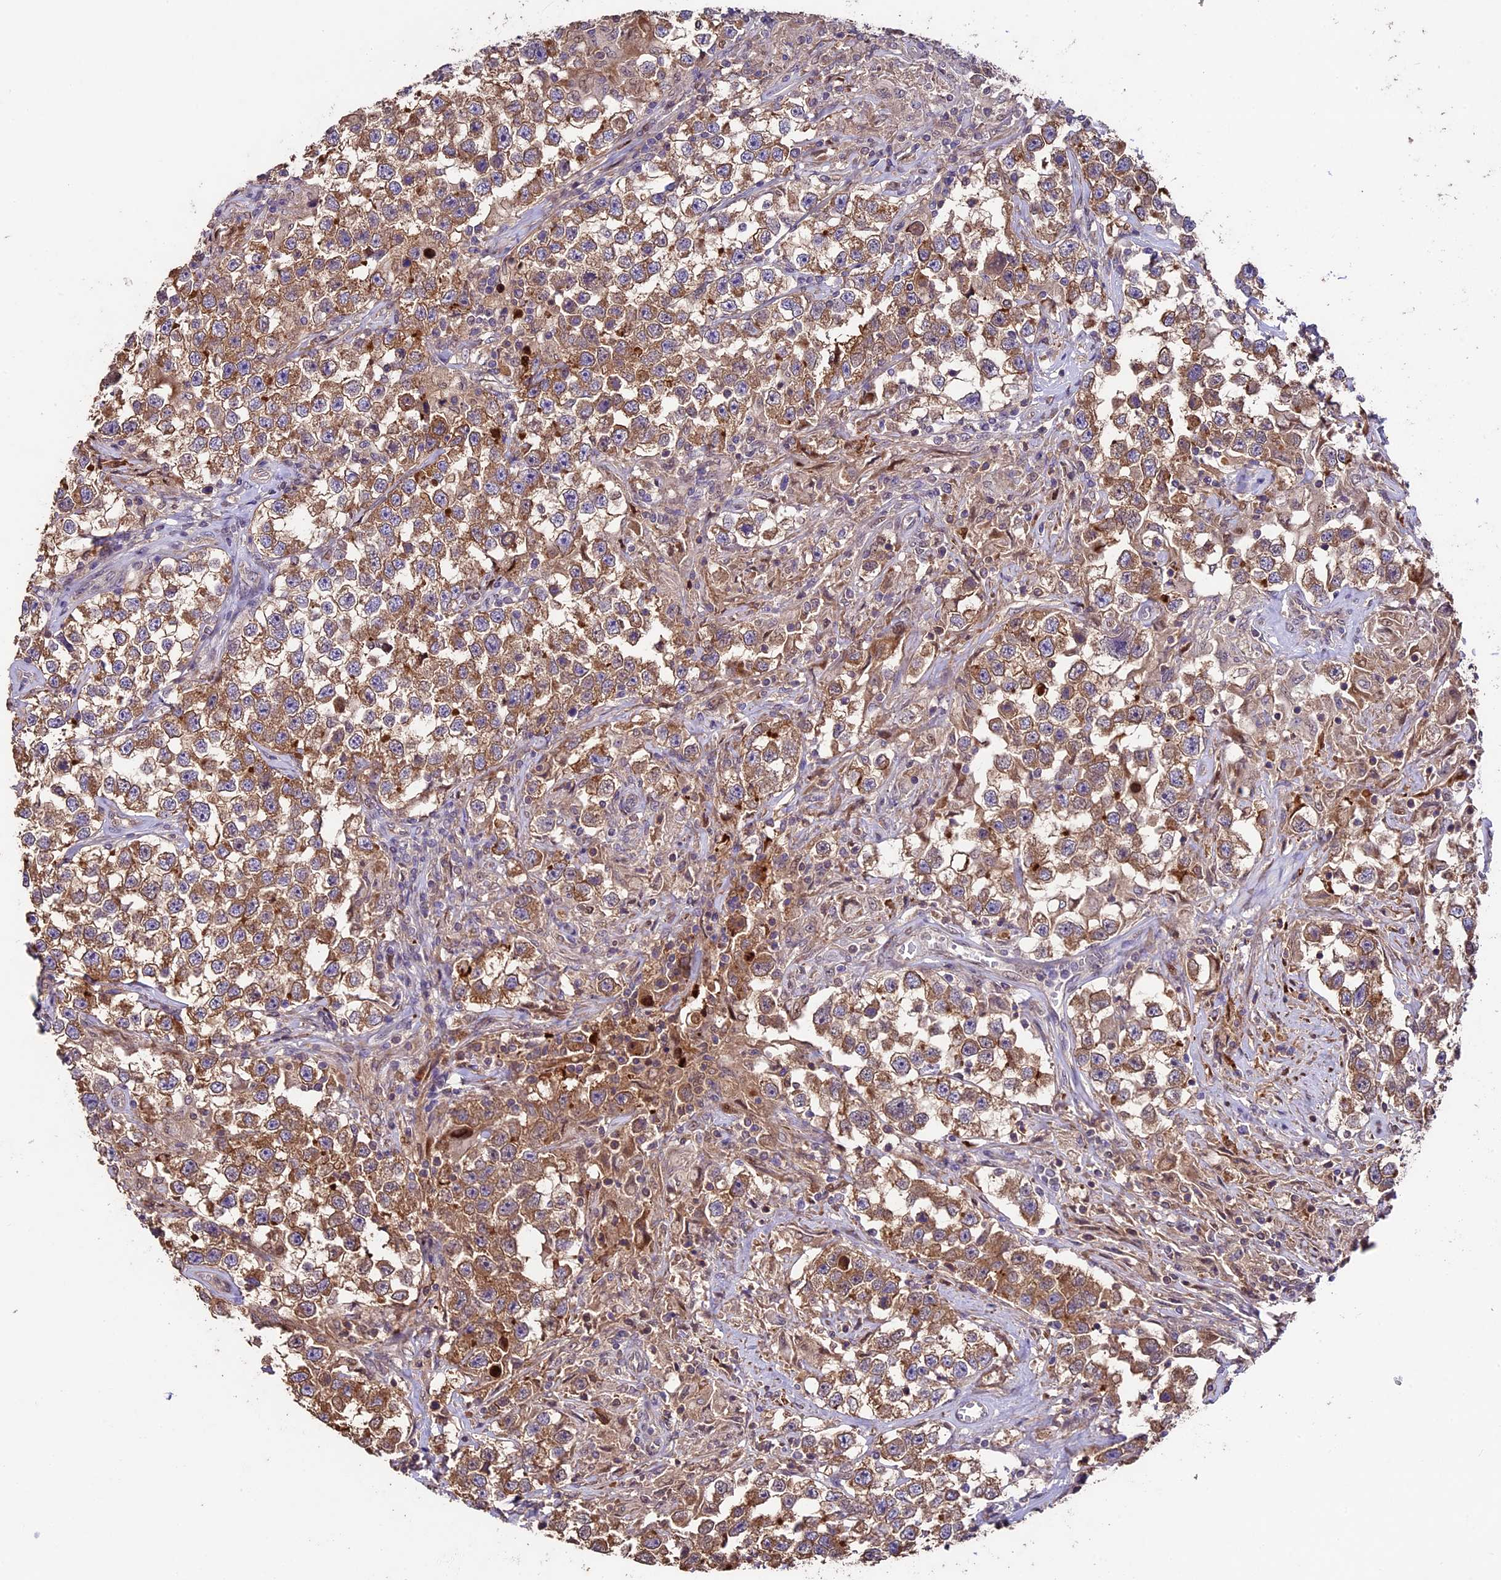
{"staining": {"intensity": "moderate", "quantity": ">75%", "location": "cytoplasmic/membranous"}, "tissue": "testis cancer", "cell_type": "Tumor cells", "image_type": "cancer", "snomed": [{"axis": "morphology", "description": "Seminoma, NOS"}, {"axis": "topography", "description": "Testis"}], "caption": "Immunohistochemistry (IHC) (DAB) staining of human testis cancer demonstrates moderate cytoplasmic/membranous protein positivity in about >75% of tumor cells.", "gene": "SBNO2", "patient": {"sex": "male", "age": 46}}